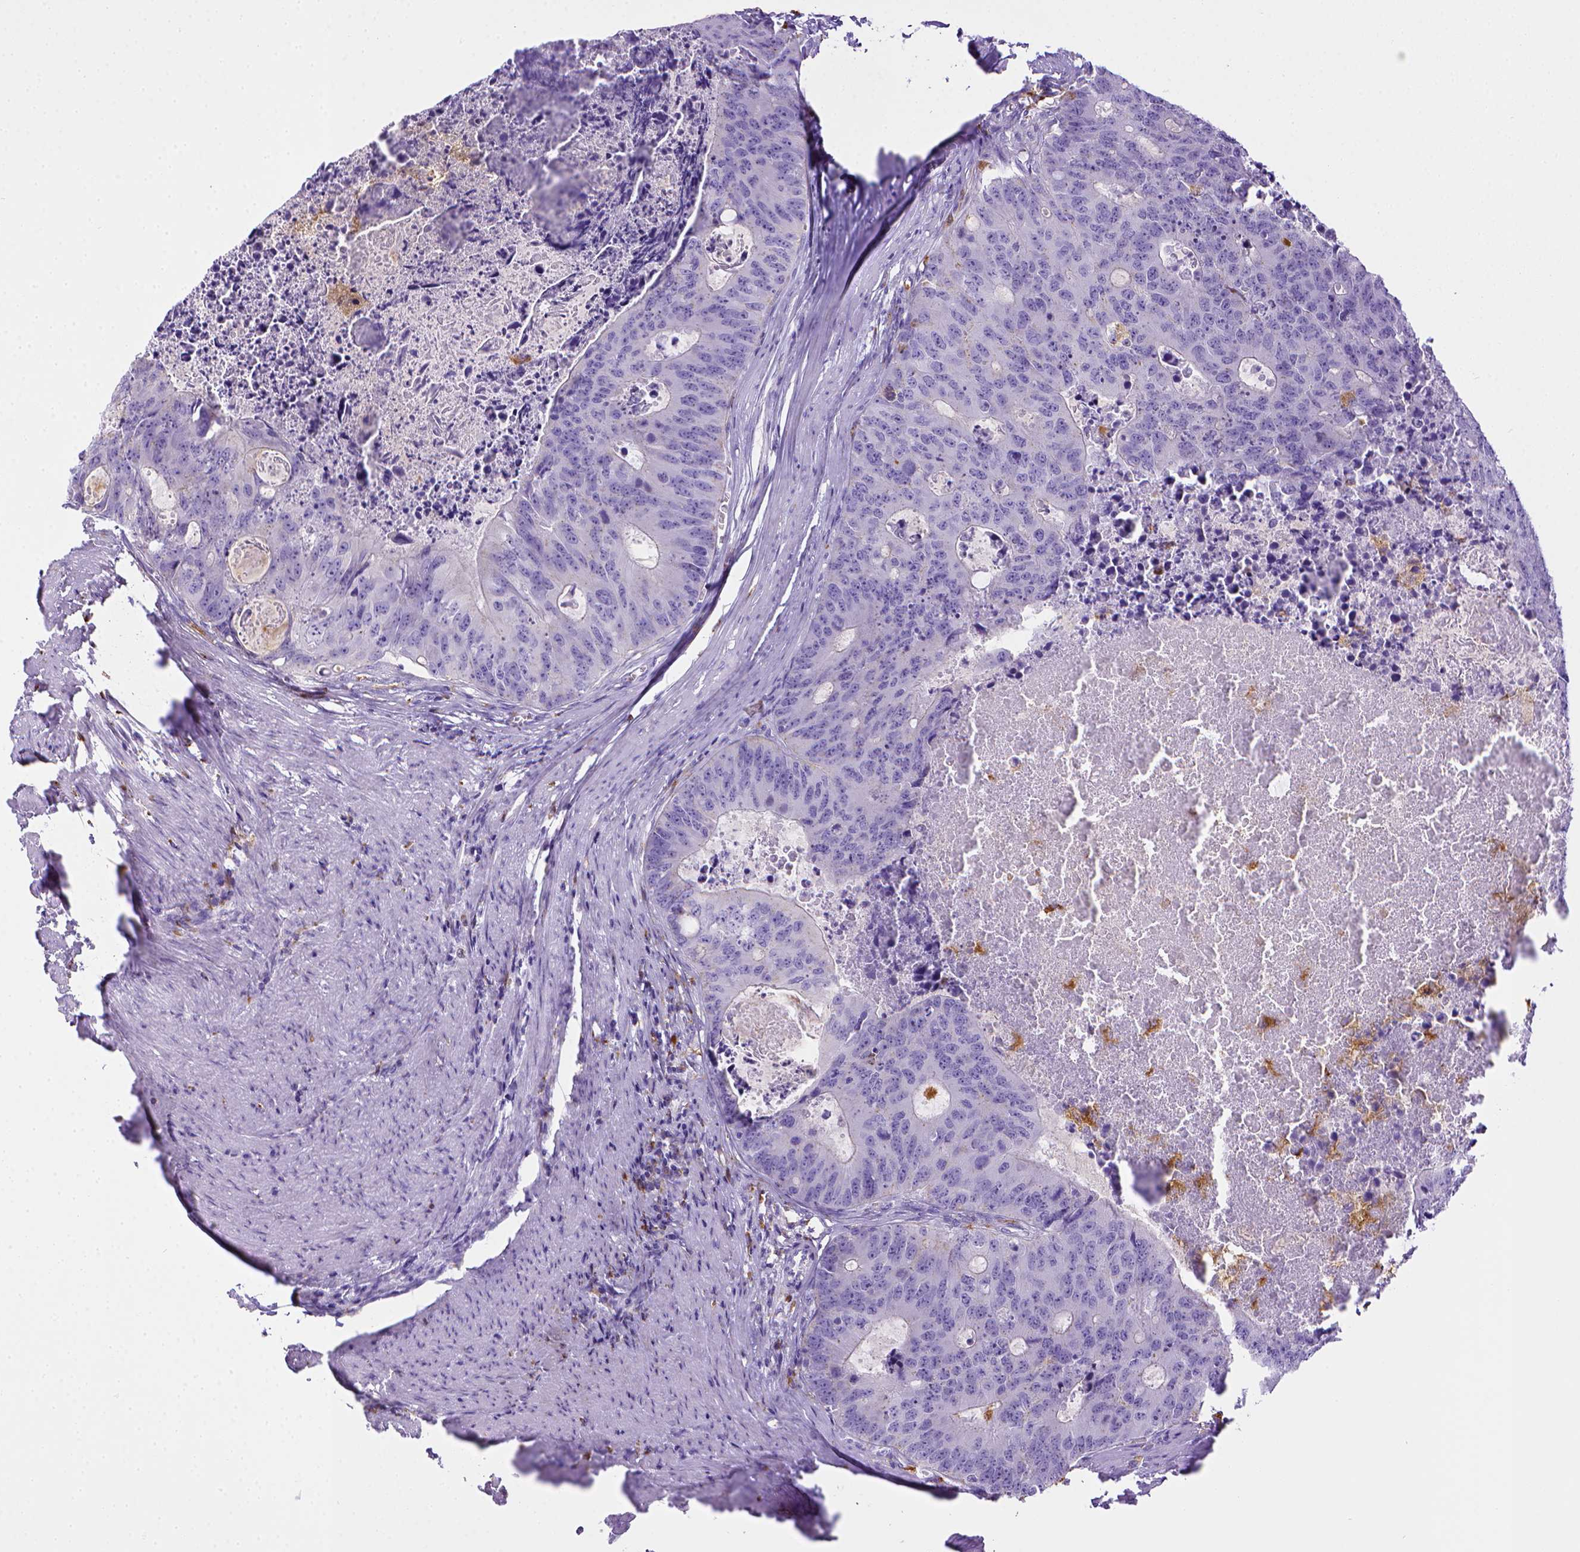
{"staining": {"intensity": "negative", "quantity": "none", "location": "none"}, "tissue": "colorectal cancer", "cell_type": "Tumor cells", "image_type": "cancer", "snomed": [{"axis": "morphology", "description": "Adenocarcinoma, NOS"}, {"axis": "topography", "description": "Colon"}], "caption": "Adenocarcinoma (colorectal) was stained to show a protein in brown. There is no significant staining in tumor cells.", "gene": "CD68", "patient": {"sex": "male", "age": 67}}